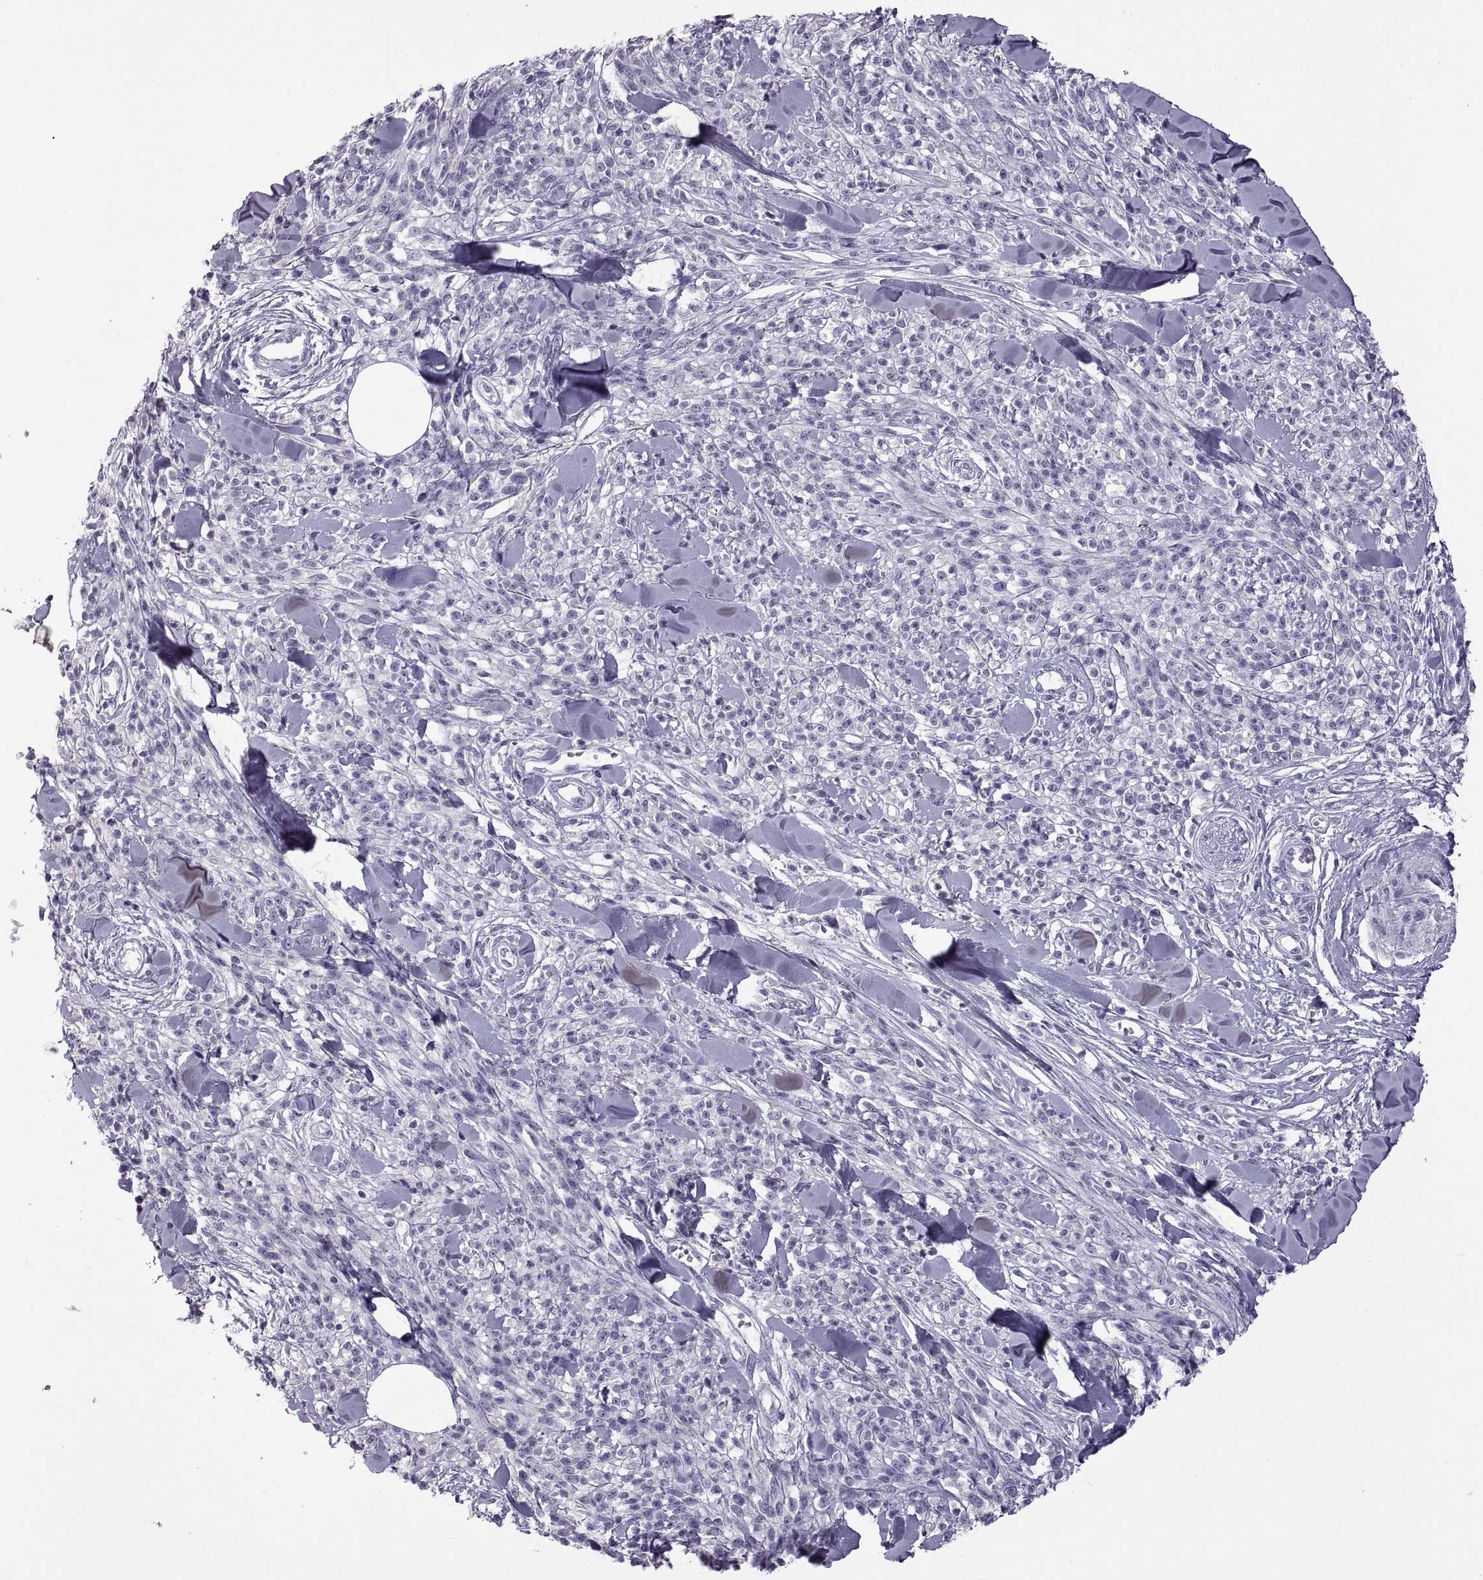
{"staining": {"intensity": "negative", "quantity": "none", "location": "none"}, "tissue": "melanoma", "cell_type": "Tumor cells", "image_type": "cancer", "snomed": [{"axis": "morphology", "description": "Malignant melanoma, NOS"}, {"axis": "topography", "description": "Skin"}, {"axis": "topography", "description": "Skin of trunk"}], "caption": "DAB immunohistochemical staining of malignant melanoma displays no significant expression in tumor cells.", "gene": "RDM1", "patient": {"sex": "male", "age": 74}}